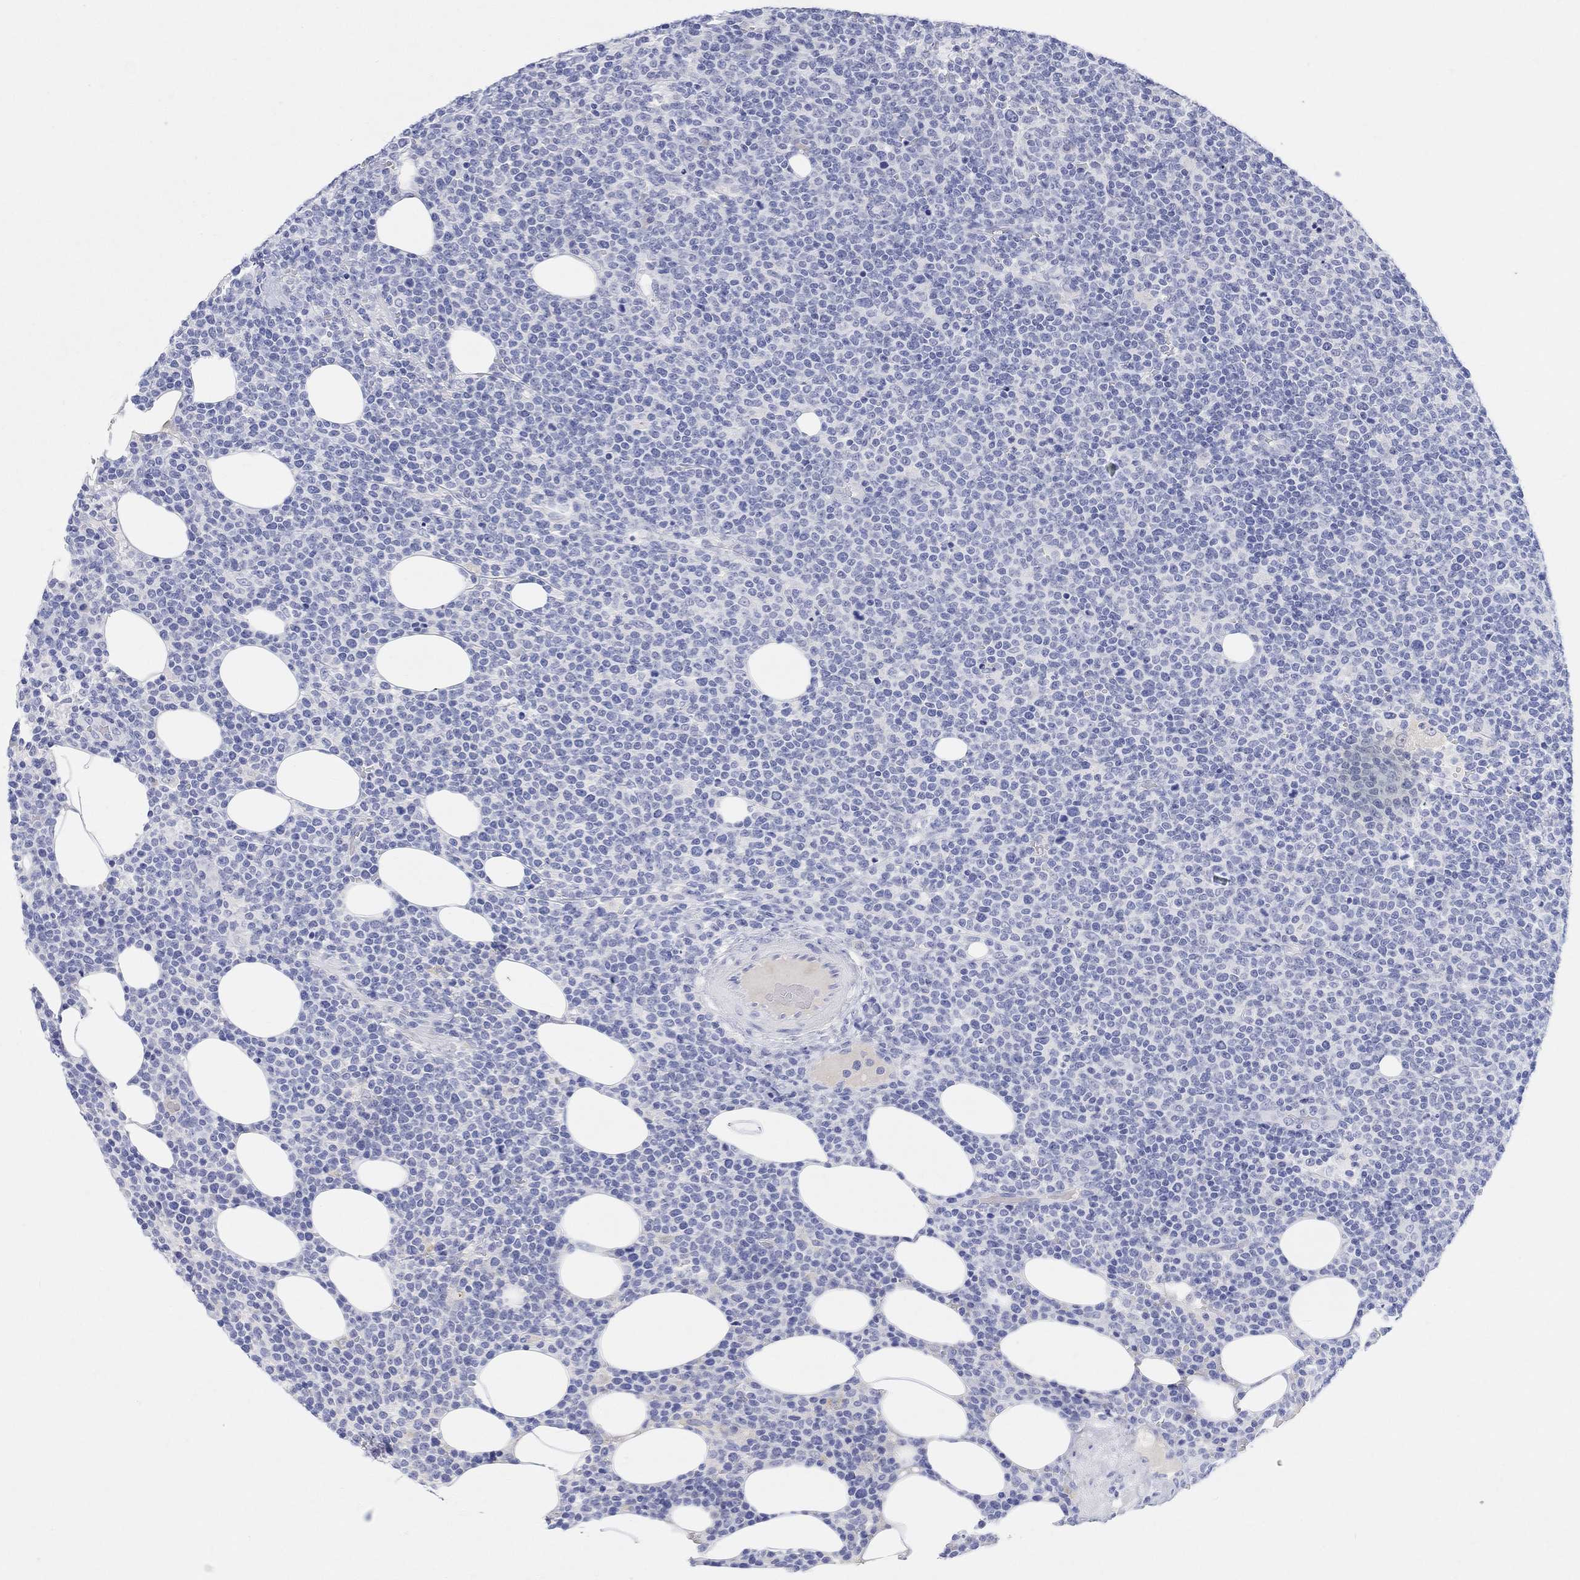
{"staining": {"intensity": "negative", "quantity": "none", "location": "none"}, "tissue": "lymphoma", "cell_type": "Tumor cells", "image_type": "cancer", "snomed": [{"axis": "morphology", "description": "Malignant lymphoma, non-Hodgkin's type, High grade"}, {"axis": "topography", "description": "Lymph node"}], "caption": "Immunohistochemical staining of lymphoma displays no significant expression in tumor cells.", "gene": "TYR", "patient": {"sex": "male", "age": 61}}